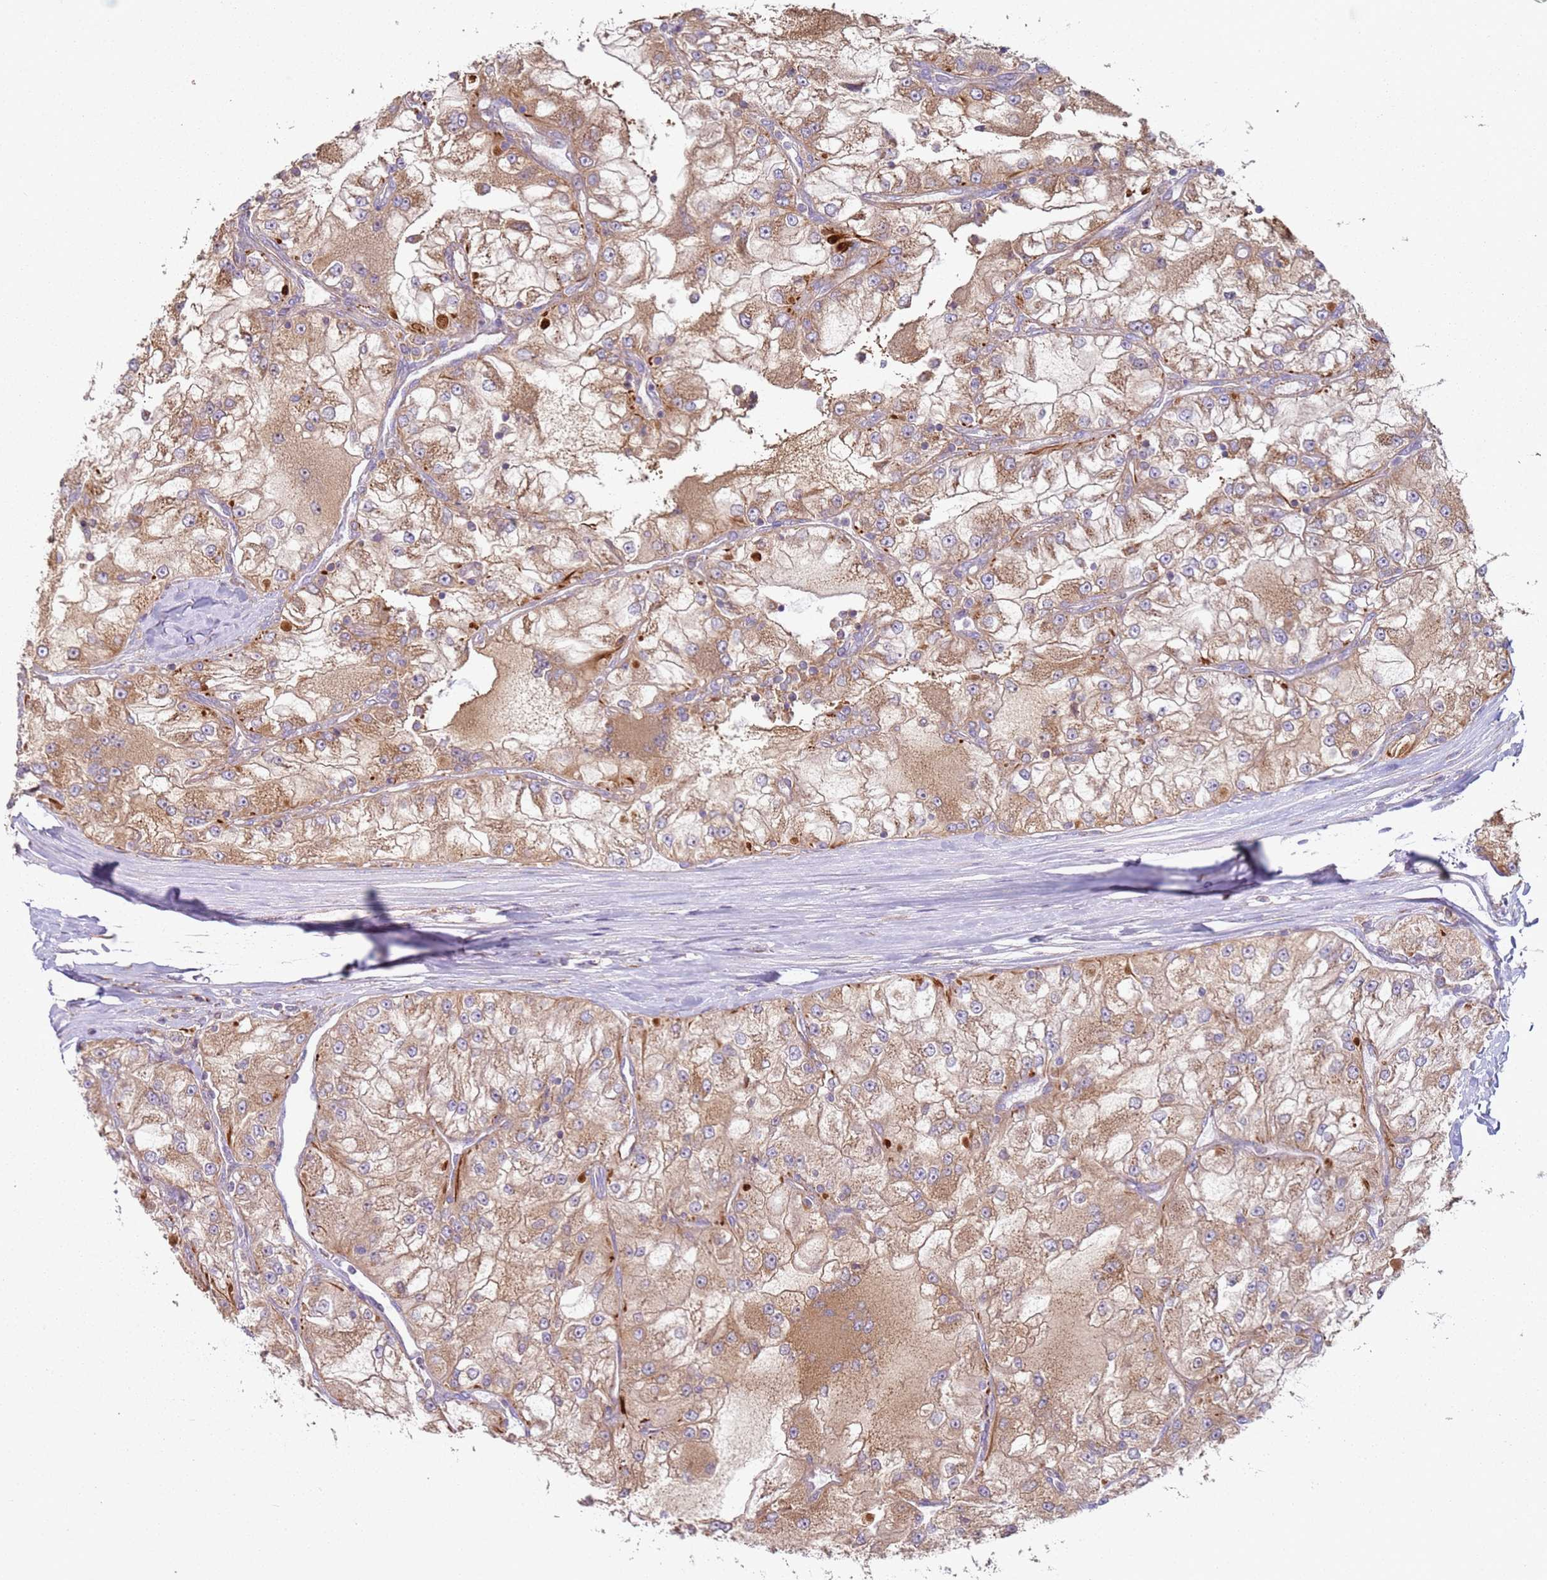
{"staining": {"intensity": "moderate", "quantity": ">75%", "location": "cytoplasmic/membranous"}, "tissue": "renal cancer", "cell_type": "Tumor cells", "image_type": "cancer", "snomed": [{"axis": "morphology", "description": "Adenocarcinoma, NOS"}, {"axis": "topography", "description": "Kidney"}], "caption": "Renal cancer stained with a protein marker exhibits moderate staining in tumor cells.", "gene": "SNAPIN", "patient": {"sex": "female", "age": 72}}